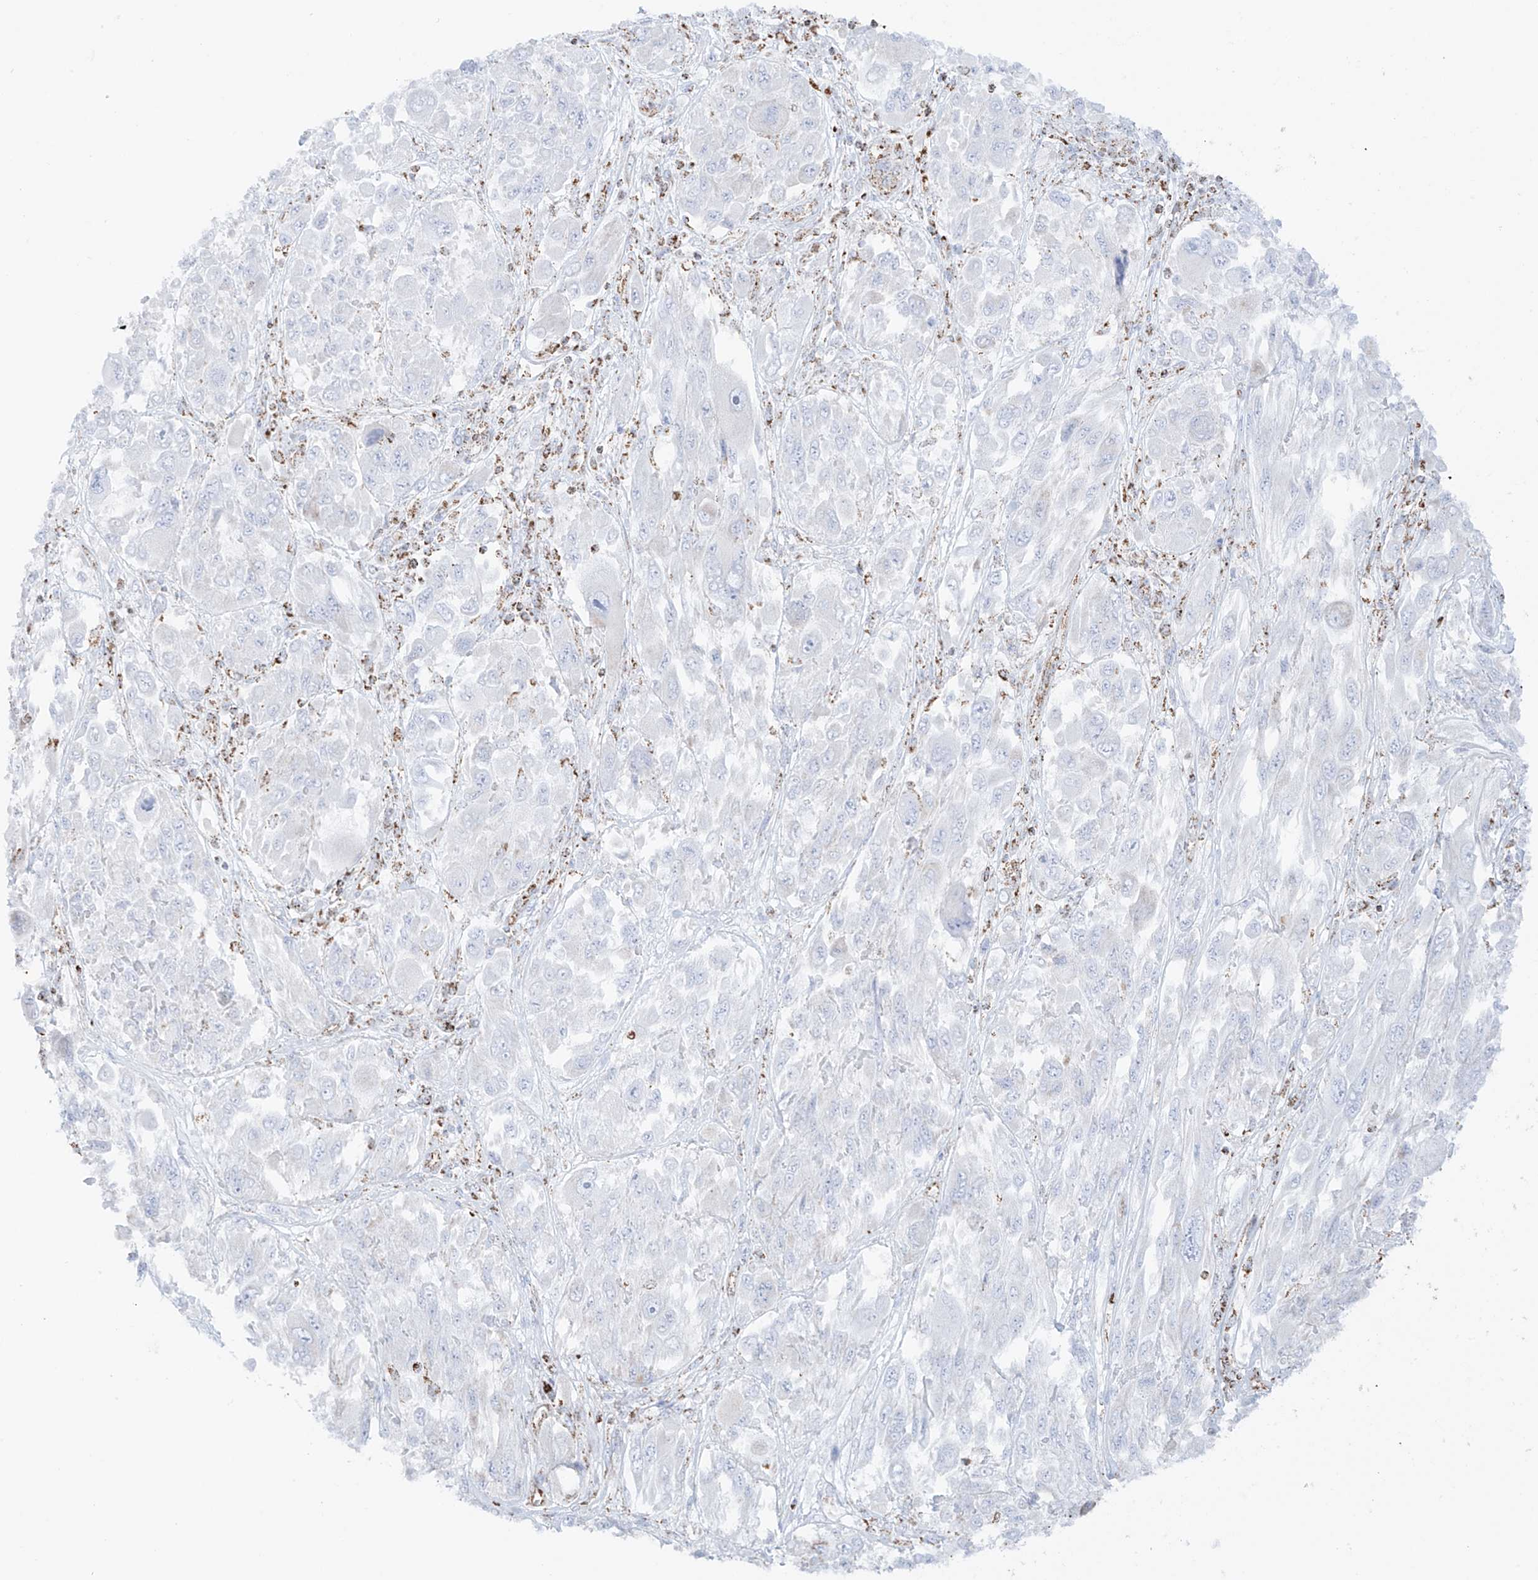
{"staining": {"intensity": "negative", "quantity": "none", "location": "none"}, "tissue": "melanoma", "cell_type": "Tumor cells", "image_type": "cancer", "snomed": [{"axis": "morphology", "description": "Malignant melanoma, NOS"}, {"axis": "topography", "description": "Skin"}], "caption": "Malignant melanoma stained for a protein using immunohistochemistry displays no expression tumor cells.", "gene": "XKR3", "patient": {"sex": "female", "age": 91}}